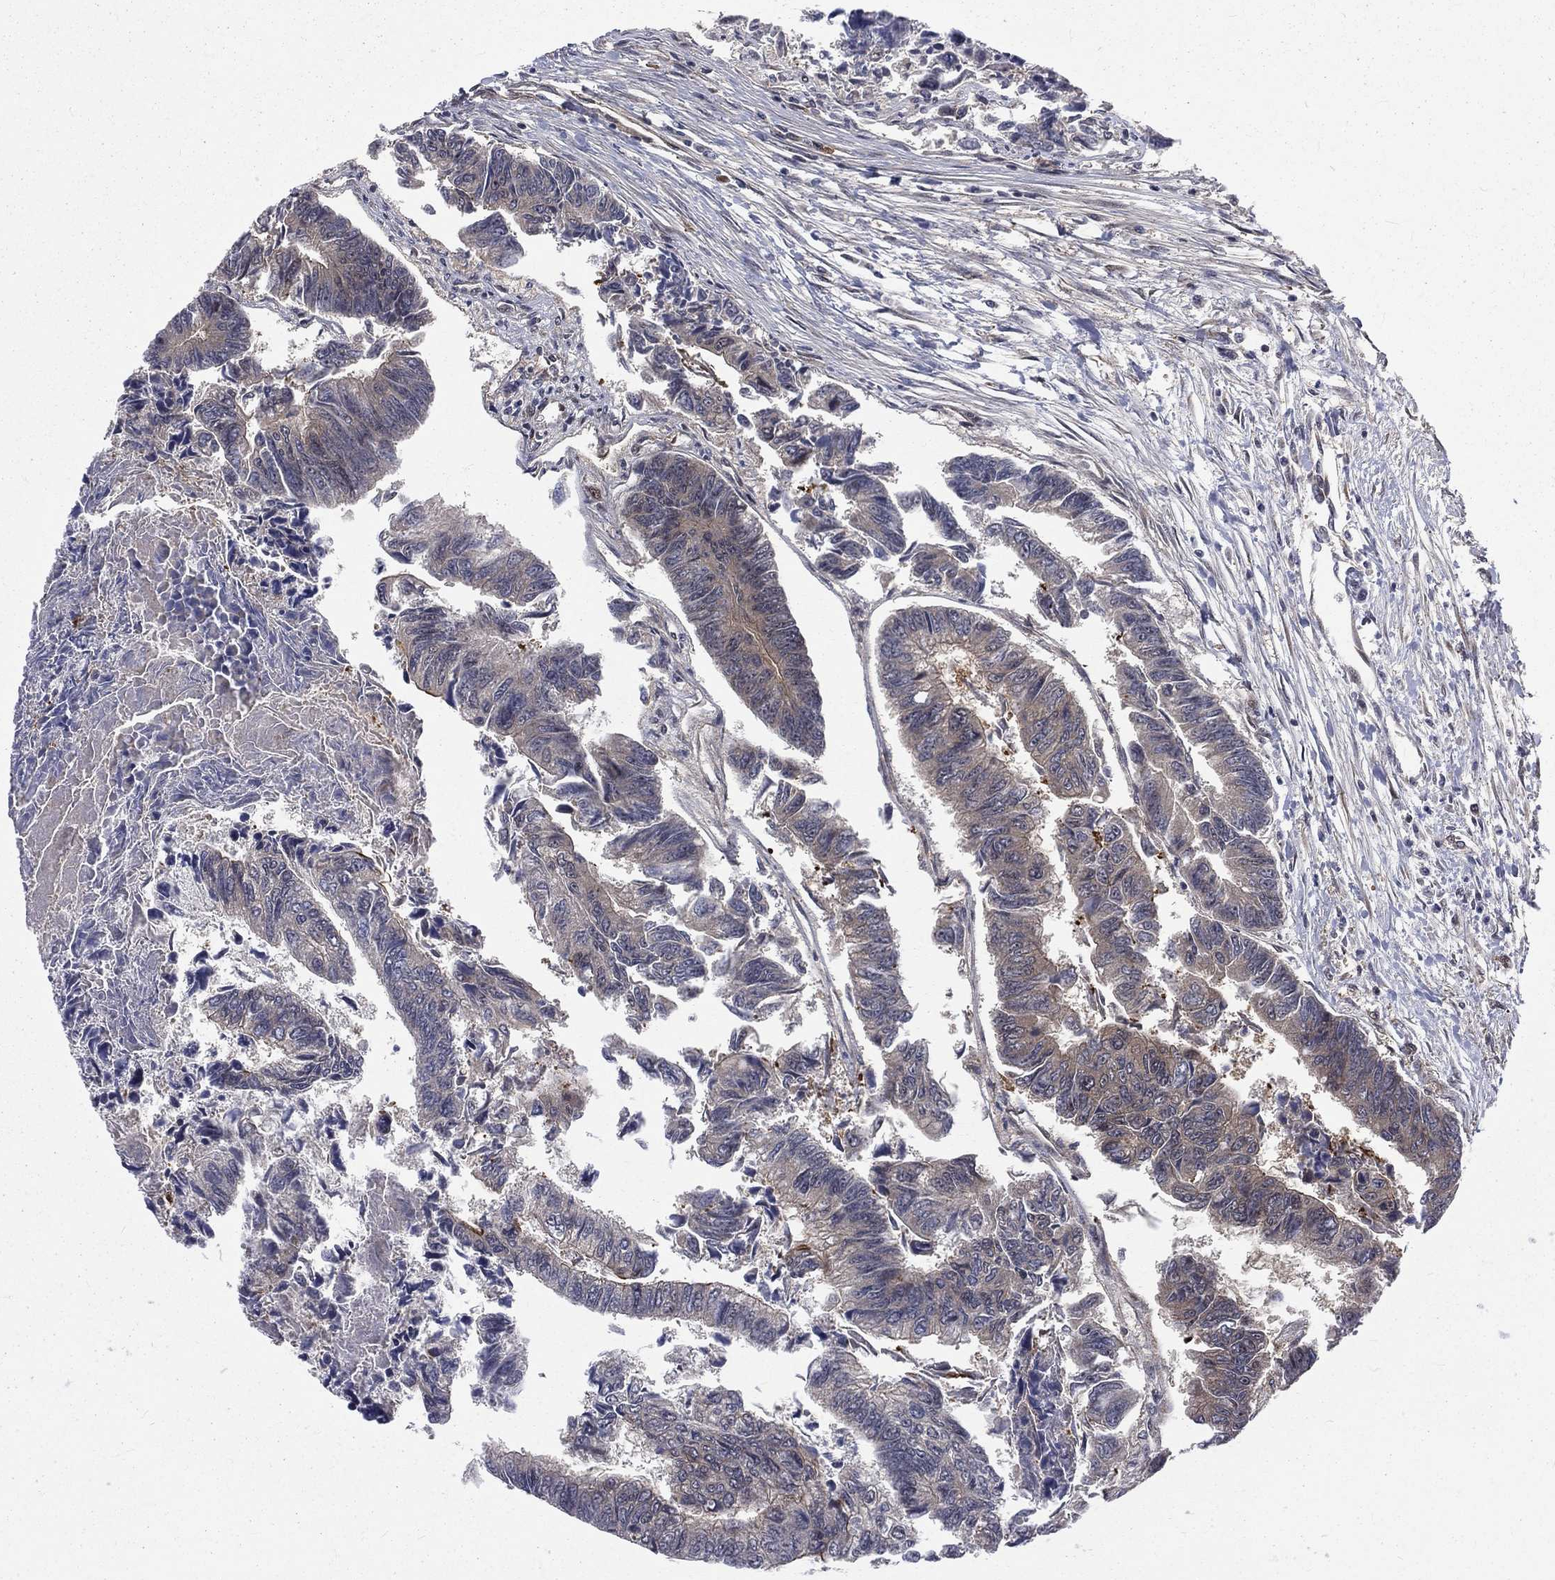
{"staining": {"intensity": "negative", "quantity": "none", "location": "none"}, "tissue": "colorectal cancer", "cell_type": "Tumor cells", "image_type": "cancer", "snomed": [{"axis": "morphology", "description": "Adenocarcinoma, NOS"}, {"axis": "topography", "description": "Colon"}], "caption": "Tumor cells show no significant protein staining in colorectal cancer.", "gene": "ARL3", "patient": {"sex": "female", "age": 65}}